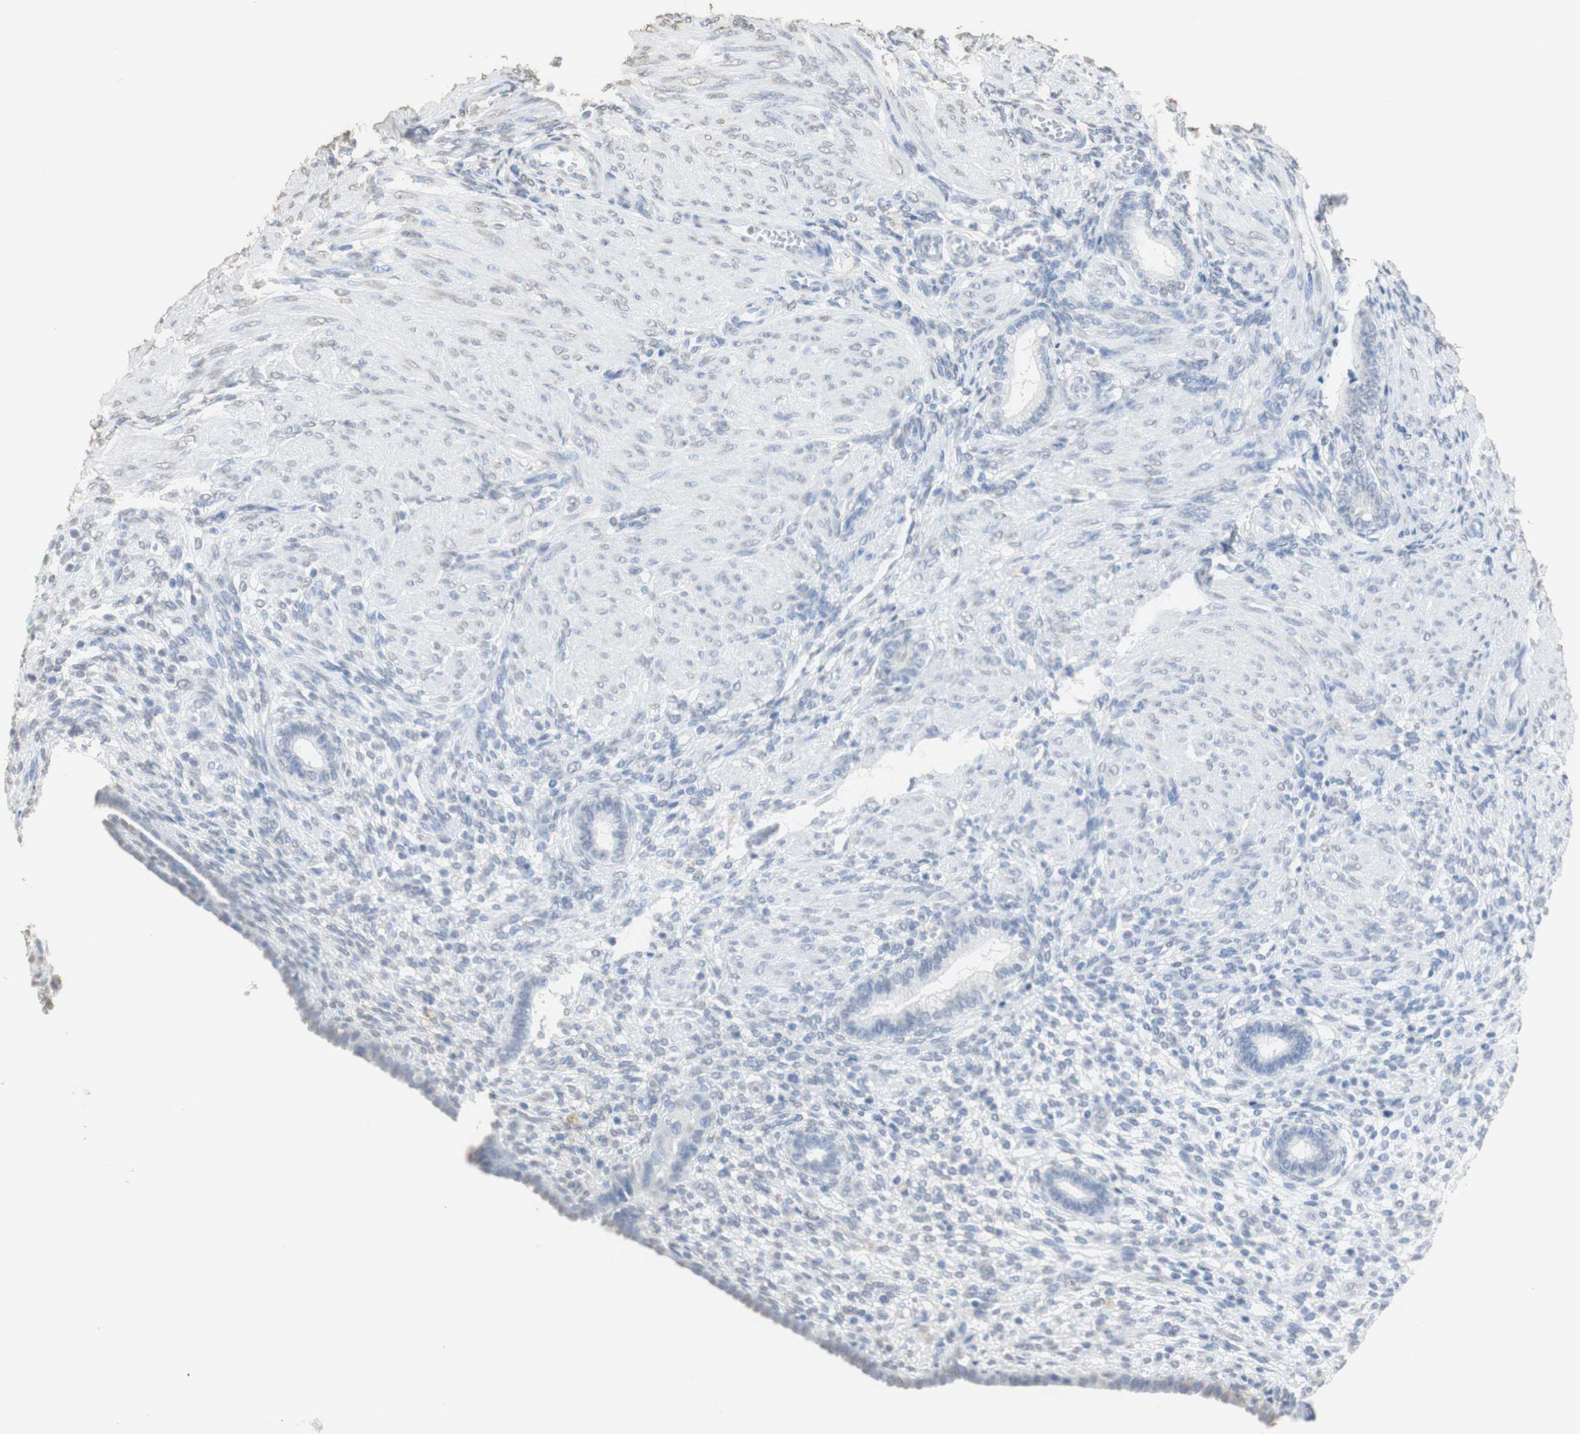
{"staining": {"intensity": "weak", "quantity": "<25%", "location": "cytoplasmic/membranous"}, "tissue": "endometrium", "cell_type": "Cells in endometrial stroma", "image_type": "normal", "snomed": [{"axis": "morphology", "description": "Normal tissue, NOS"}, {"axis": "topography", "description": "Endometrium"}], "caption": "The histopathology image demonstrates no significant positivity in cells in endometrial stroma of endometrium.", "gene": "L1CAM", "patient": {"sex": "female", "age": 72}}